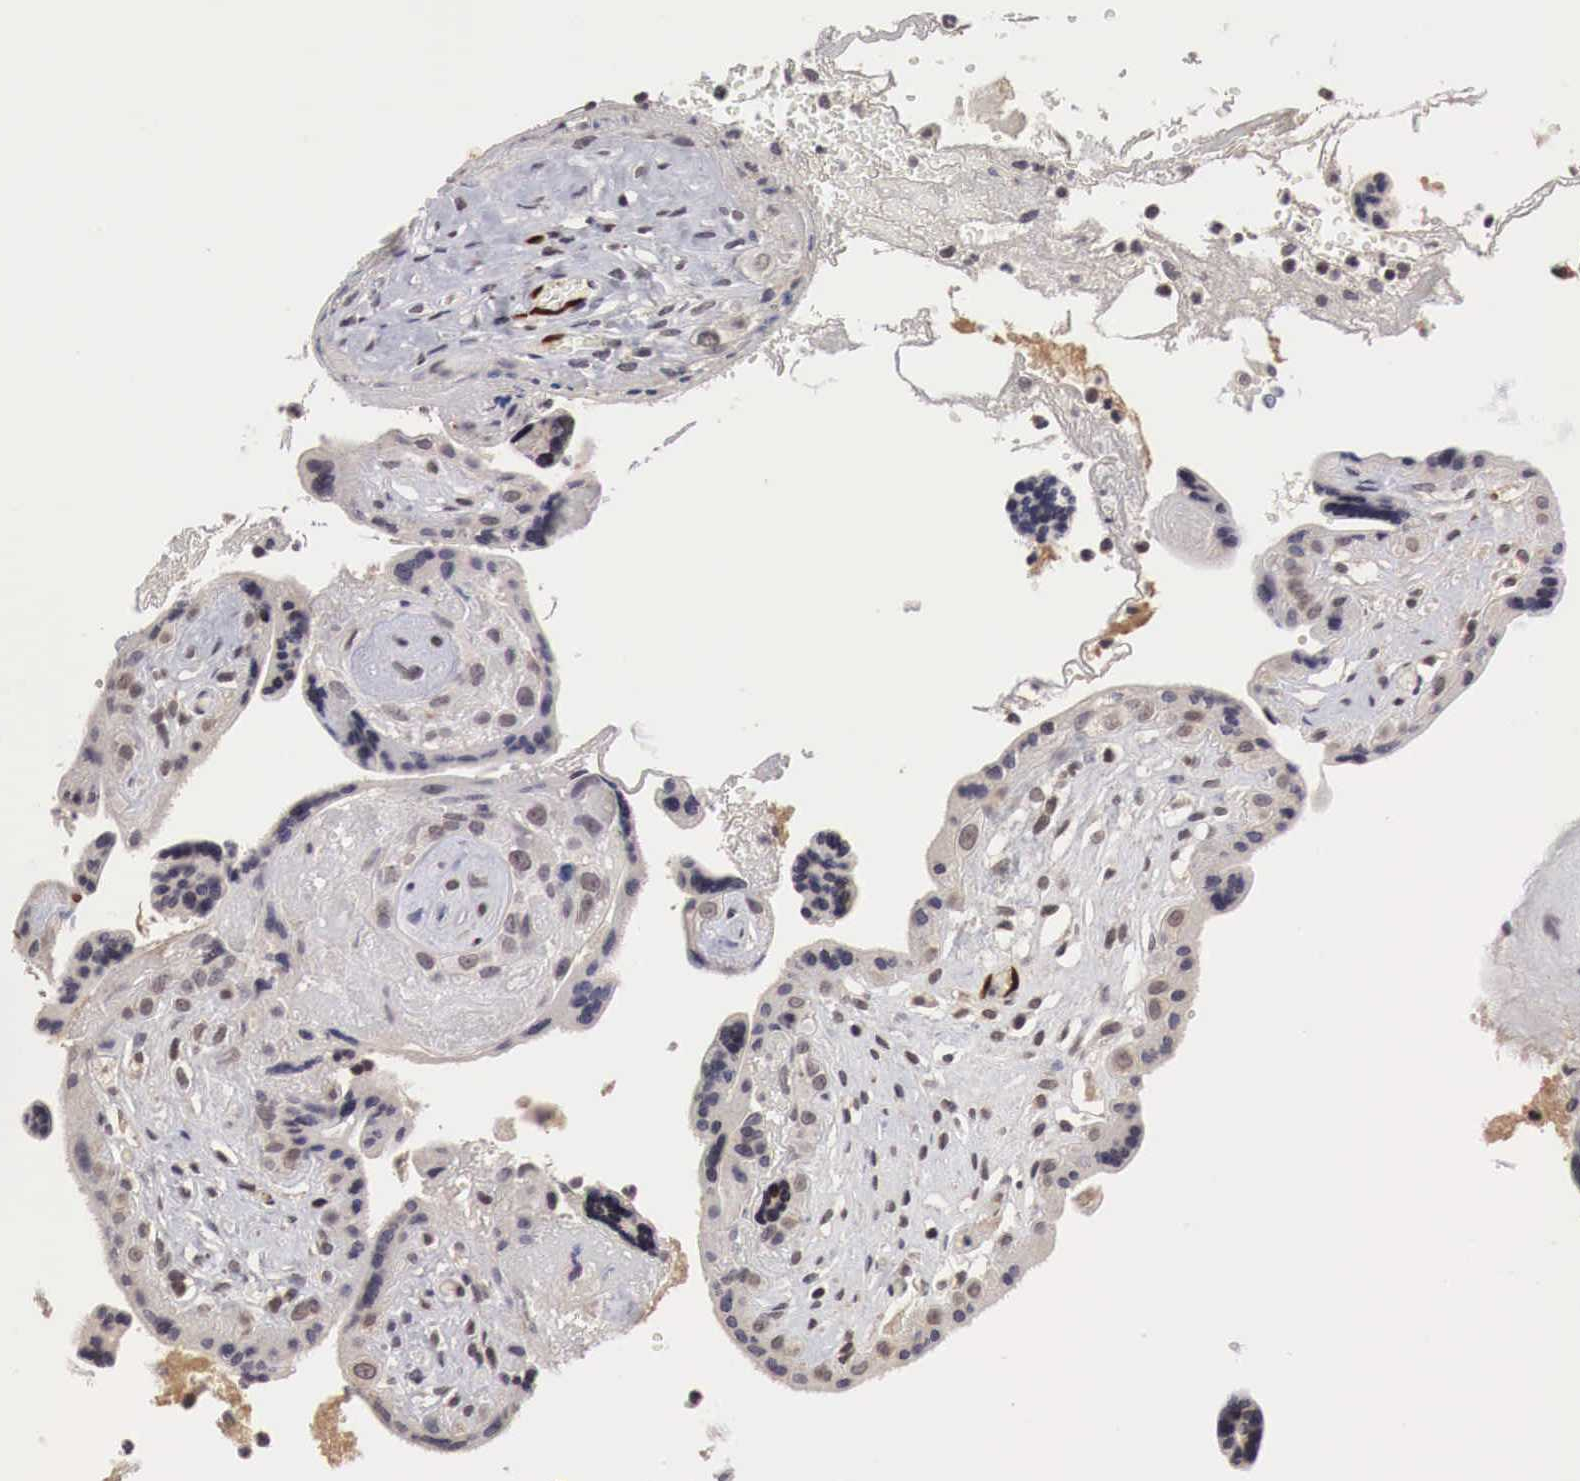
{"staining": {"intensity": "negative", "quantity": "none", "location": "none"}, "tissue": "placenta", "cell_type": "Trophoblastic cells", "image_type": "normal", "snomed": [{"axis": "morphology", "description": "Normal tissue, NOS"}, {"axis": "topography", "description": "Placenta"}], "caption": "Immunohistochemical staining of normal human placenta shows no significant expression in trophoblastic cells. Brightfield microscopy of immunohistochemistry stained with DAB (brown) and hematoxylin (blue), captured at high magnification.", "gene": "DACH2", "patient": {"sex": "female", "age": 24}}